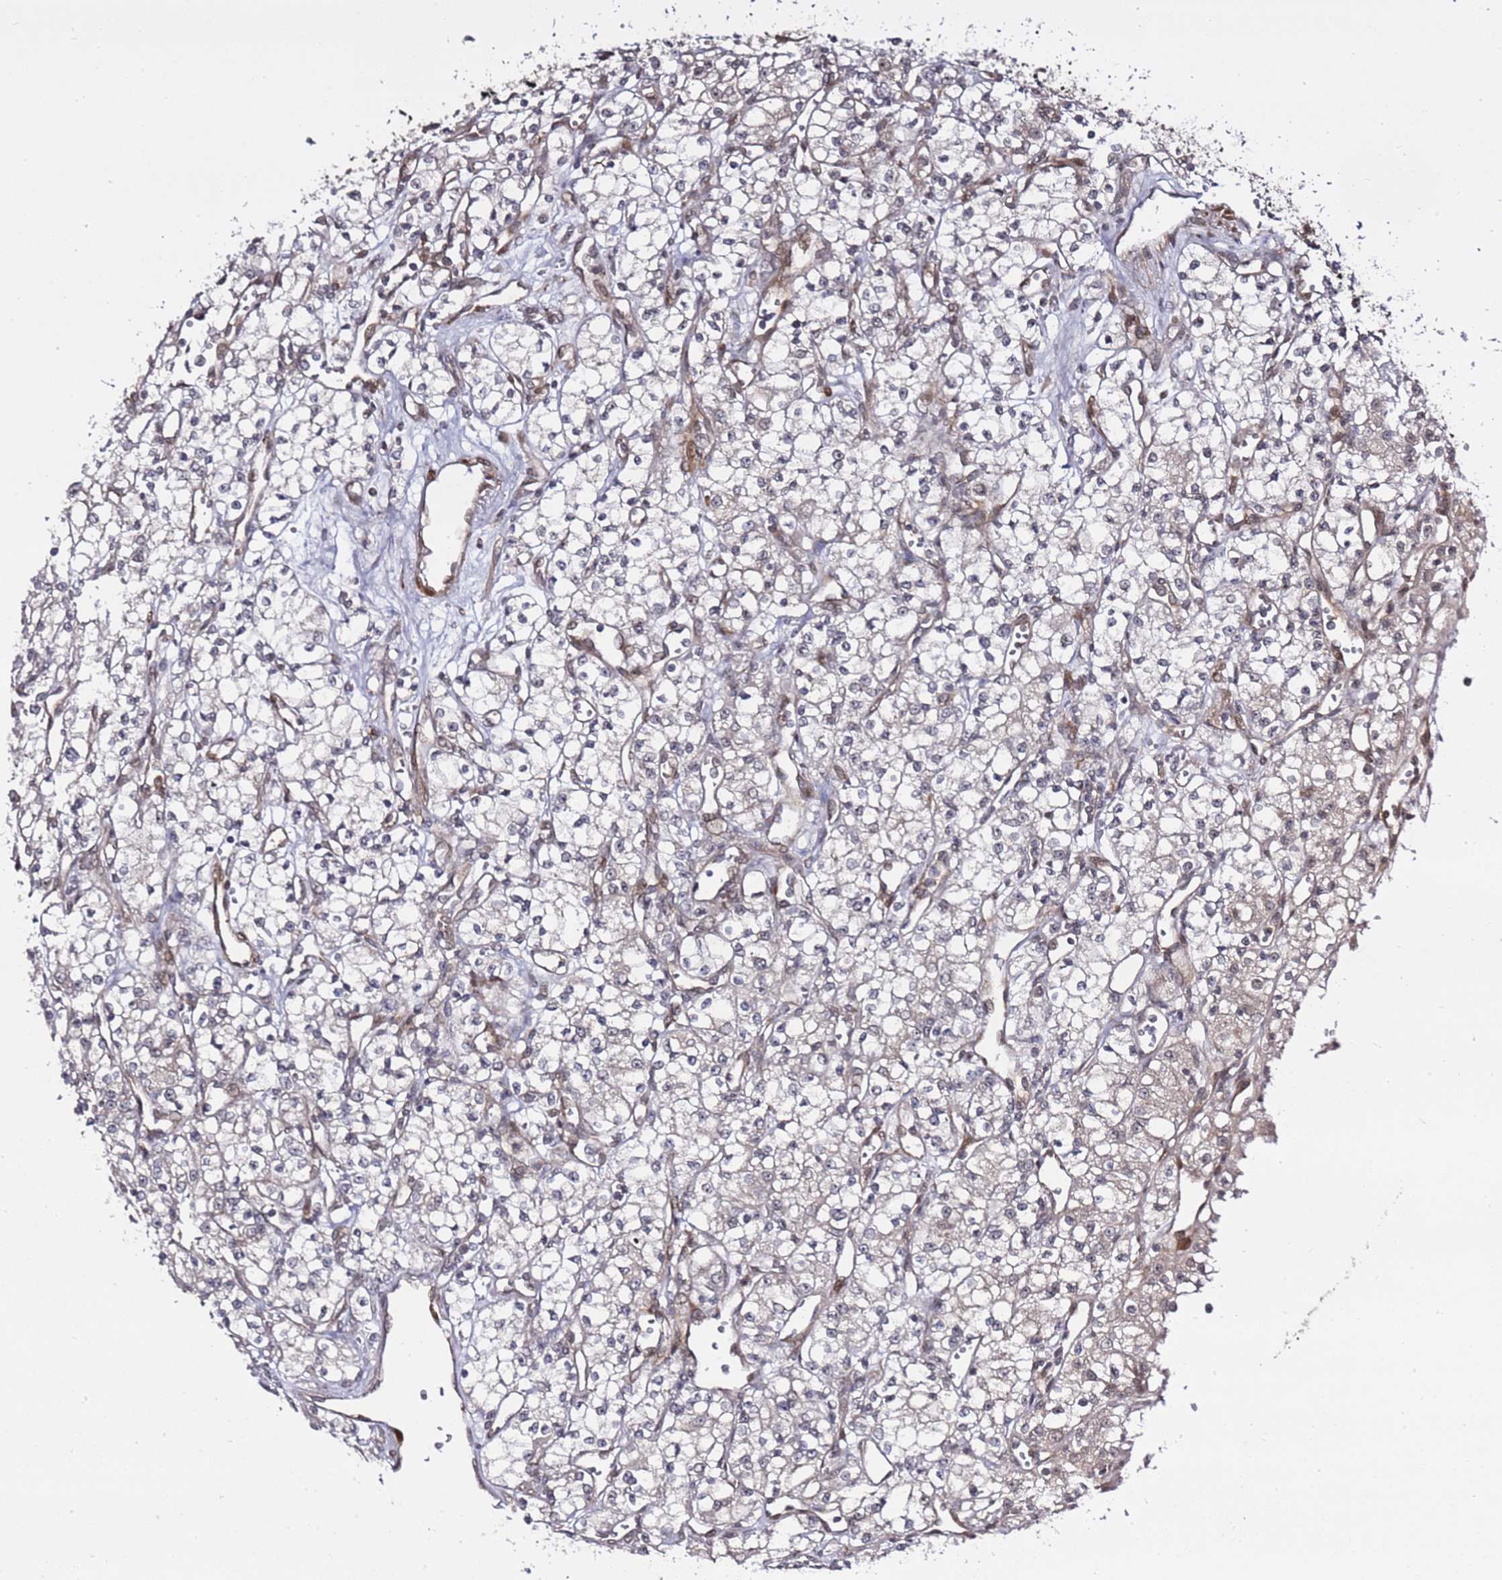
{"staining": {"intensity": "negative", "quantity": "none", "location": "none"}, "tissue": "renal cancer", "cell_type": "Tumor cells", "image_type": "cancer", "snomed": [{"axis": "morphology", "description": "Adenocarcinoma, NOS"}, {"axis": "topography", "description": "Kidney"}], "caption": "Protein analysis of renal cancer displays no significant positivity in tumor cells.", "gene": "POLR2D", "patient": {"sex": "male", "age": 59}}